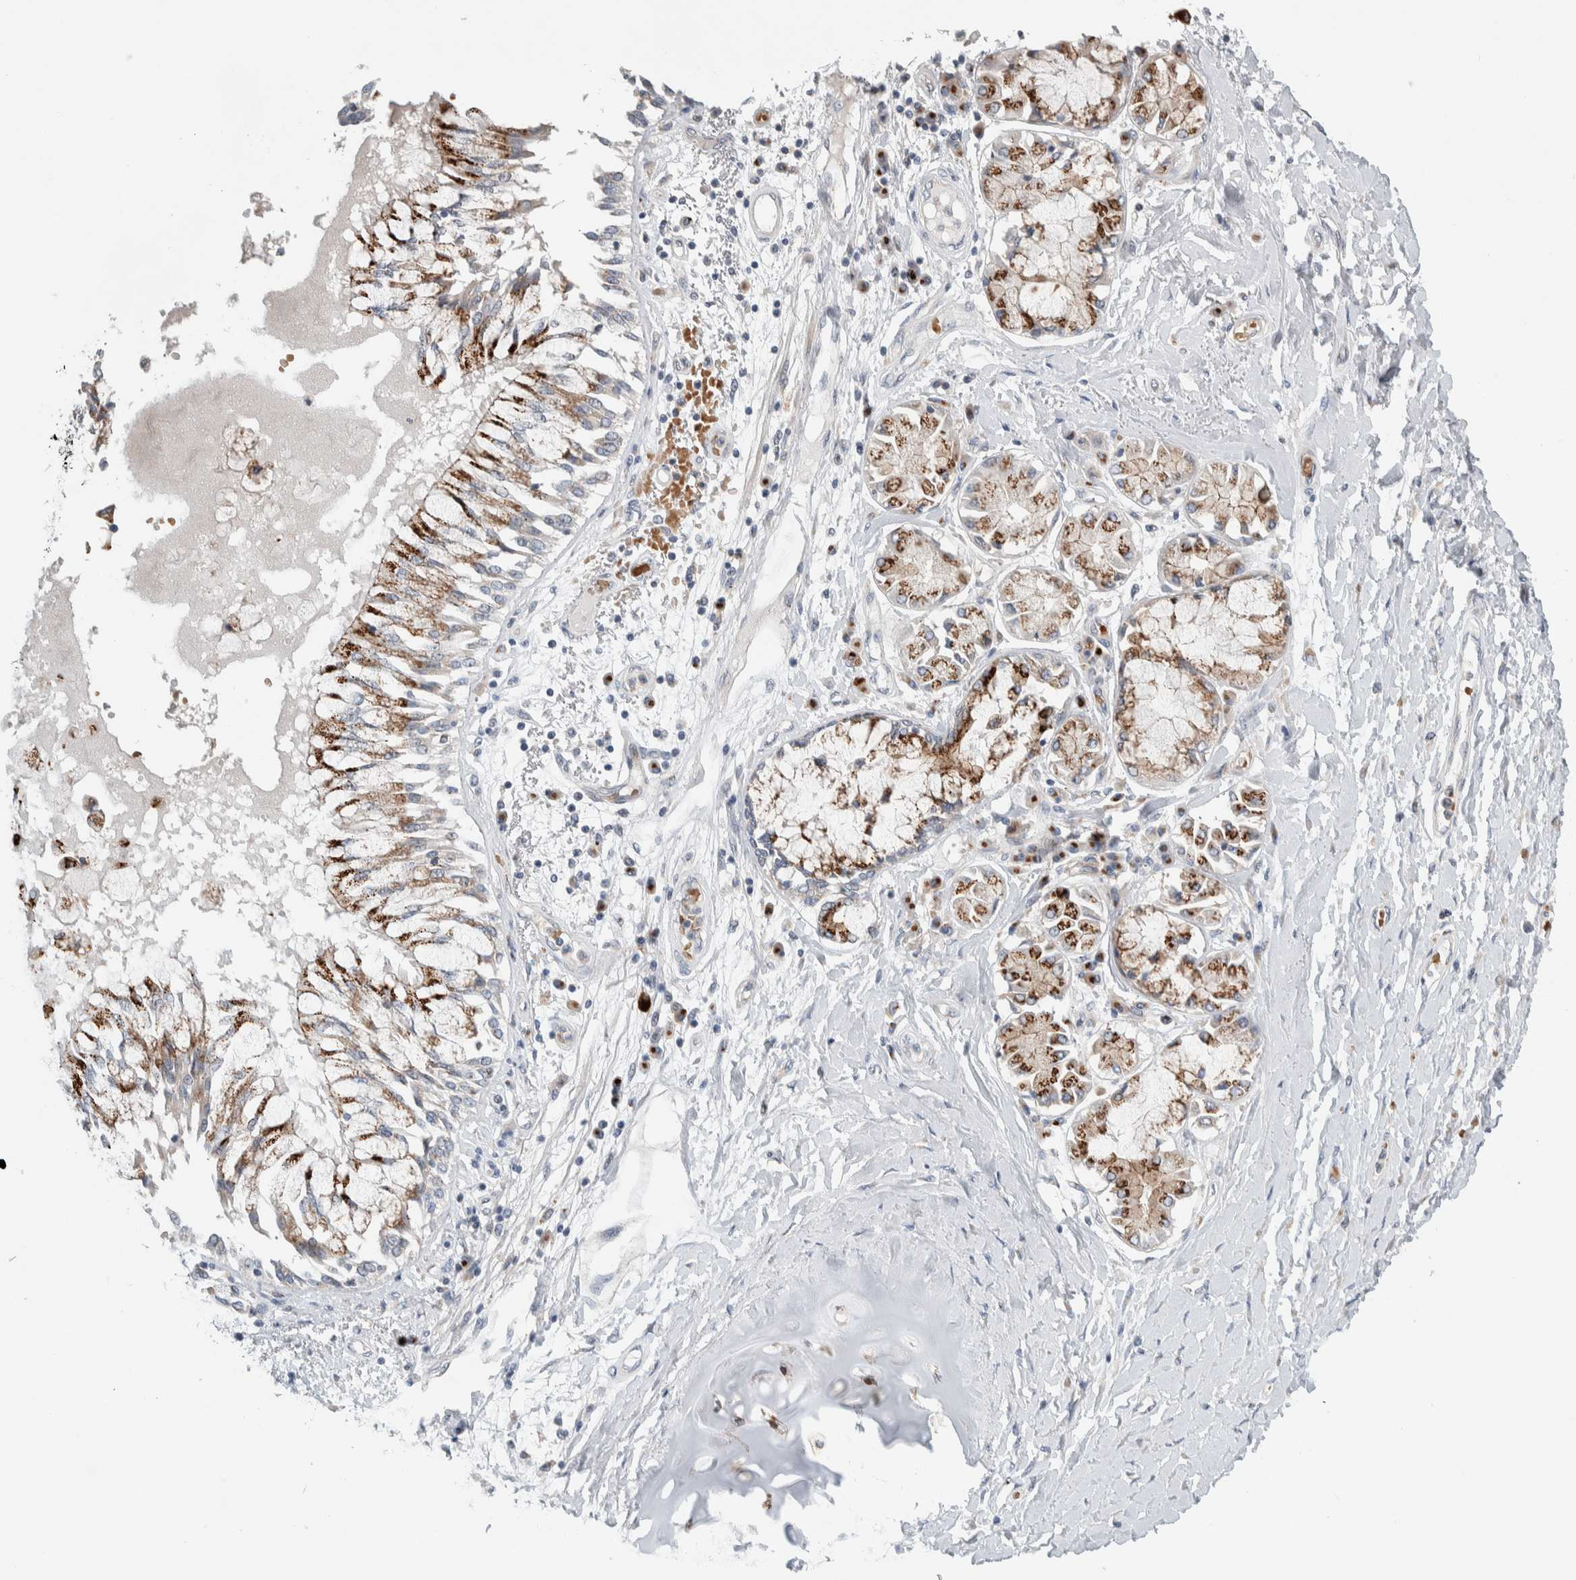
{"staining": {"intensity": "moderate", "quantity": ">75%", "location": "cytoplasmic/membranous"}, "tissue": "lung cancer", "cell_type": "Tumor cells", "image_type": "cancer", "snomed": [{"axis": "morphology", "description": "Normal tissue, NOS"}, {"axis": "morphology", "description": "Squamous cell carcinoma, NOS"}, {"axis": "topography", "description": "Lymph node"}, {"axis": "topography", "description": "Cartilage tissue"}, {"axis": "topography", "description": "Bronchus"}, {"axis": "topography", "description": "Lung"}, {"axis": "topography", "description": "Peripheral nerve tissue"}], "caption": "Protein expression analysis of lung cancer (squamous cell carcinoma) shows moderate cytoplasmic/membranous expression in about >75% of tumor cells.", "gene": "SLC38A10", "patient": {"sex": "female", "age": 49}}